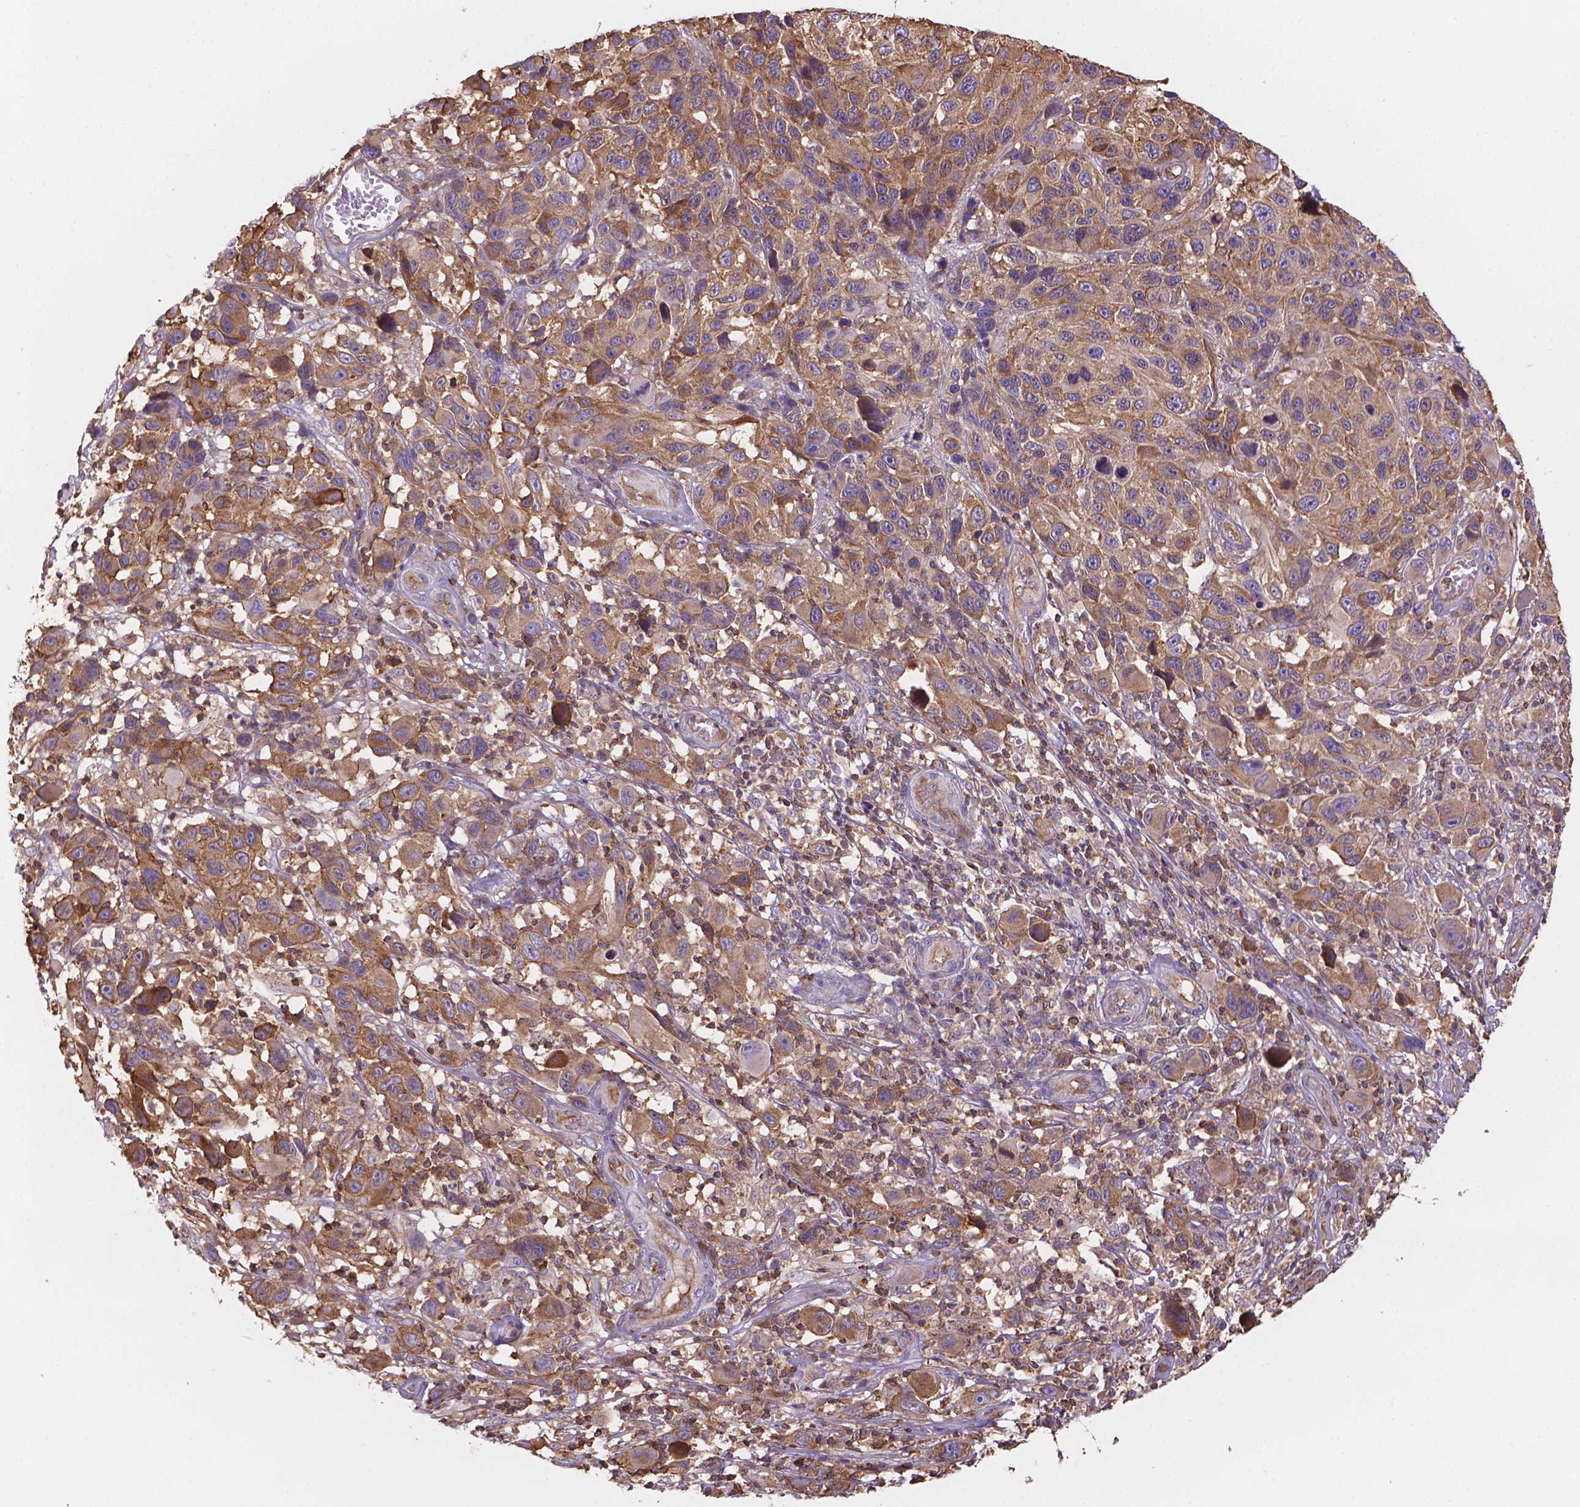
{"staining": {"intensity": "moderate", "quantity": ">75%", "location": "cytoplasmic/membranous"}, "tissue": "melanoma", "cell_type": "Tumor cells", "image_type": "cancer", "snomed": [{"axis": "morphology", "description": "Malignant melanoma, NOS"}, {"axis": "topography", "description": "Skin"}], "caption": "Moderate cytoplasmic/membranous staining for a protein is seen in approximately >75% of tumor cells of malignant melanoma using immunohistochemistry (IHC).", "gene": "DMWD", "patient": {"sex": "male", "age": 53}}